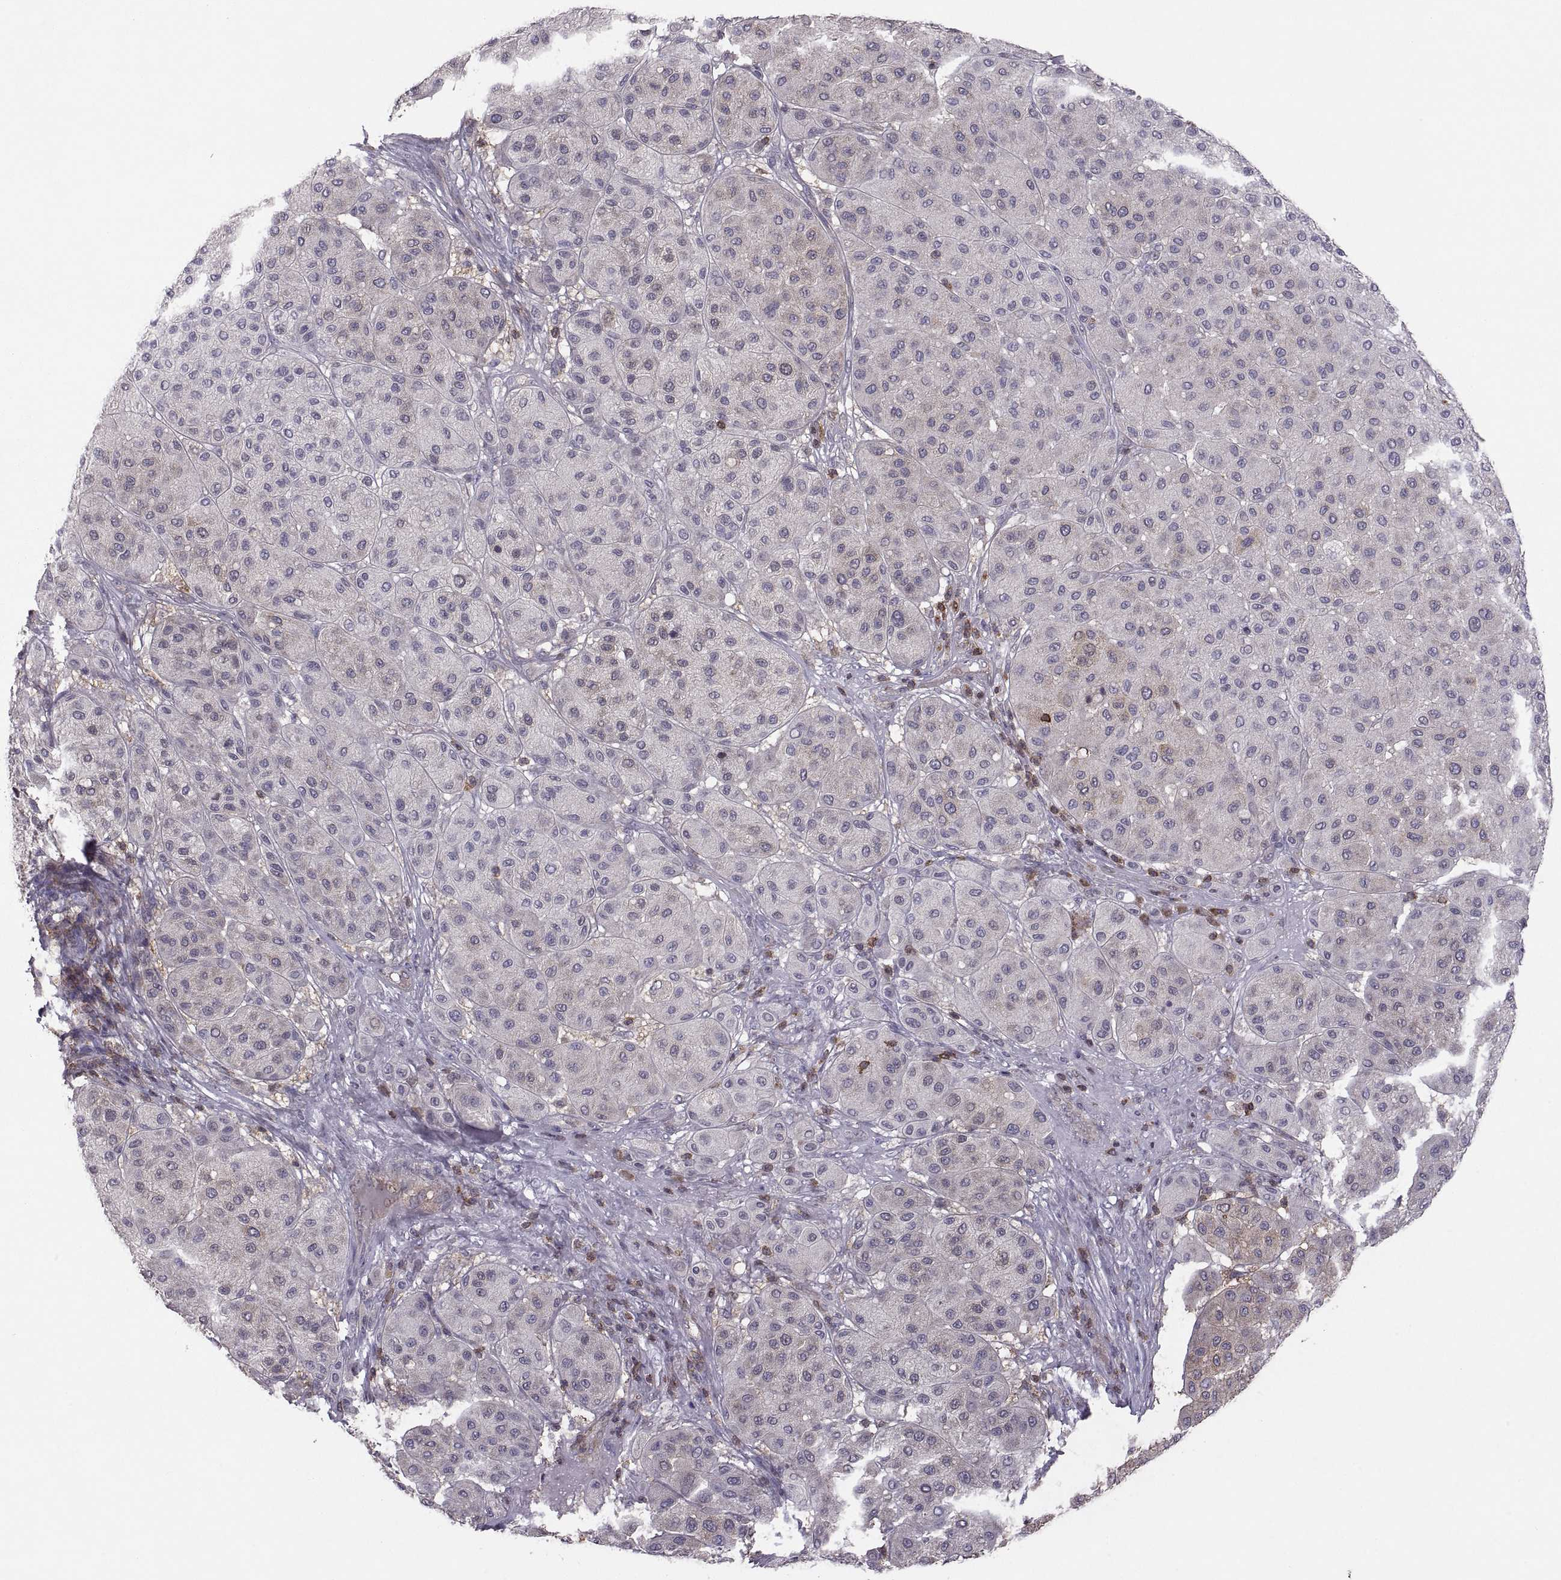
{"staining": {"intensity": "weak", "quantity": "<25%", "location": "cytoplasmic/membranous"}, "tissue": "melanoma", "cell_type": "Tumor cells", "image_type": "cancer", "snomed": [{"axis": "morphology", "description": "Malignant melanoma, Metastatic site"}, {"axis": "topography", "description": "Smooth muscle"}], "caption": "The micrograph displays no staining of tumor cells in malignant melanoma (metastatic site).", "gene": "EZR", "patient": {"sex": "male", "age": 41}}